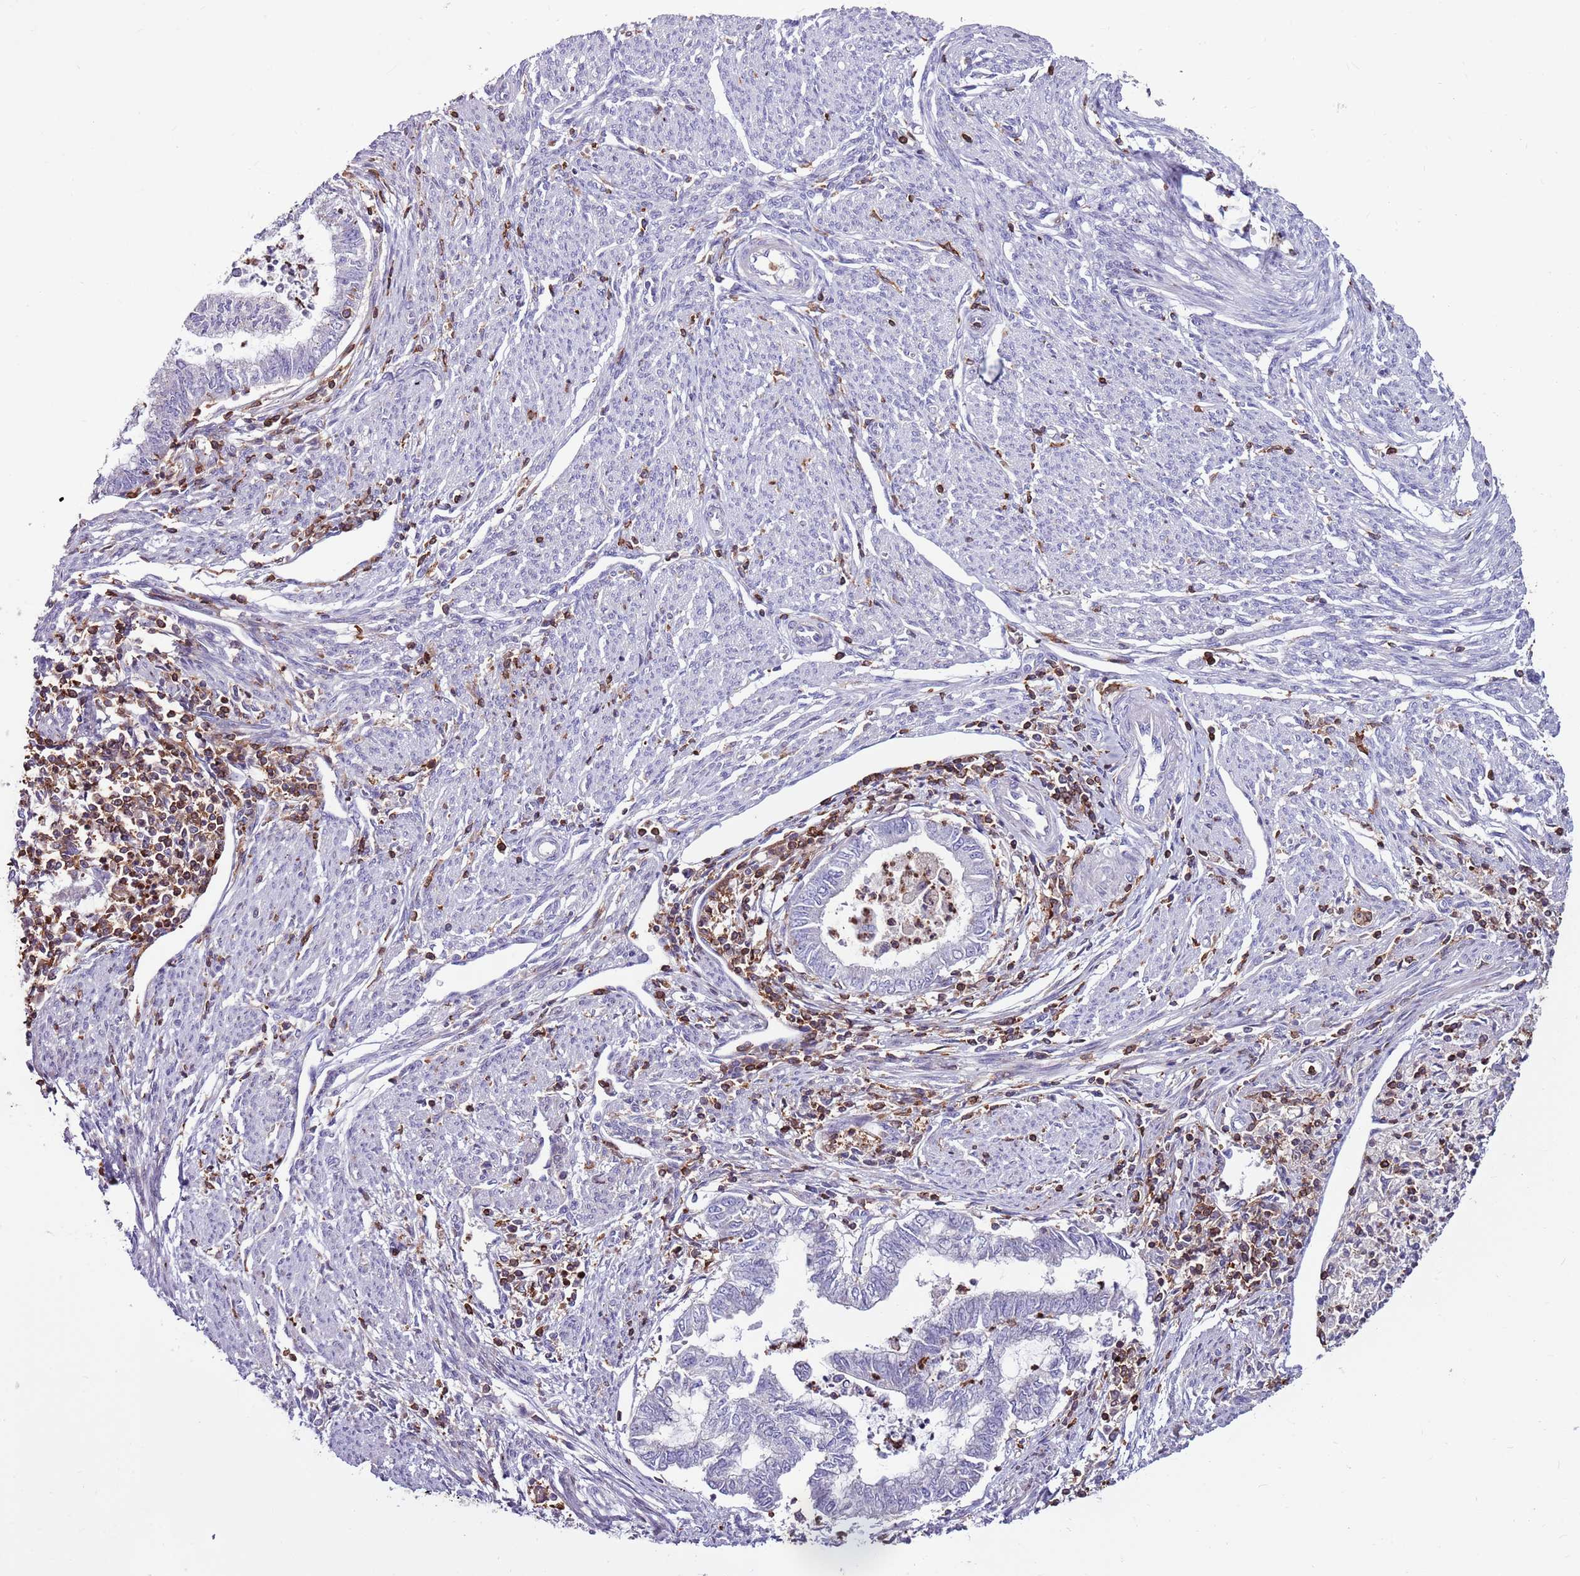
{"staining": {"intensity": "negative", "quantity": "none", "location": "none"}, "tissue": "endometrial cancer", "cell_type": "Tumor cells", "image_type": "cancer", "snomed": [{"axis": "morphology", "description": "Adenocarcinoma, NOS"}, {"axis": "topography", "description": "Endometrium"}], "caption": "Immunohistochemistry (IHC) of human endometrial cancer (adenocarcinoma) reveals no positivity in tumor cells.", "gene": "ZSWIM1", "patient": {"sex": "female", "age": 79}}